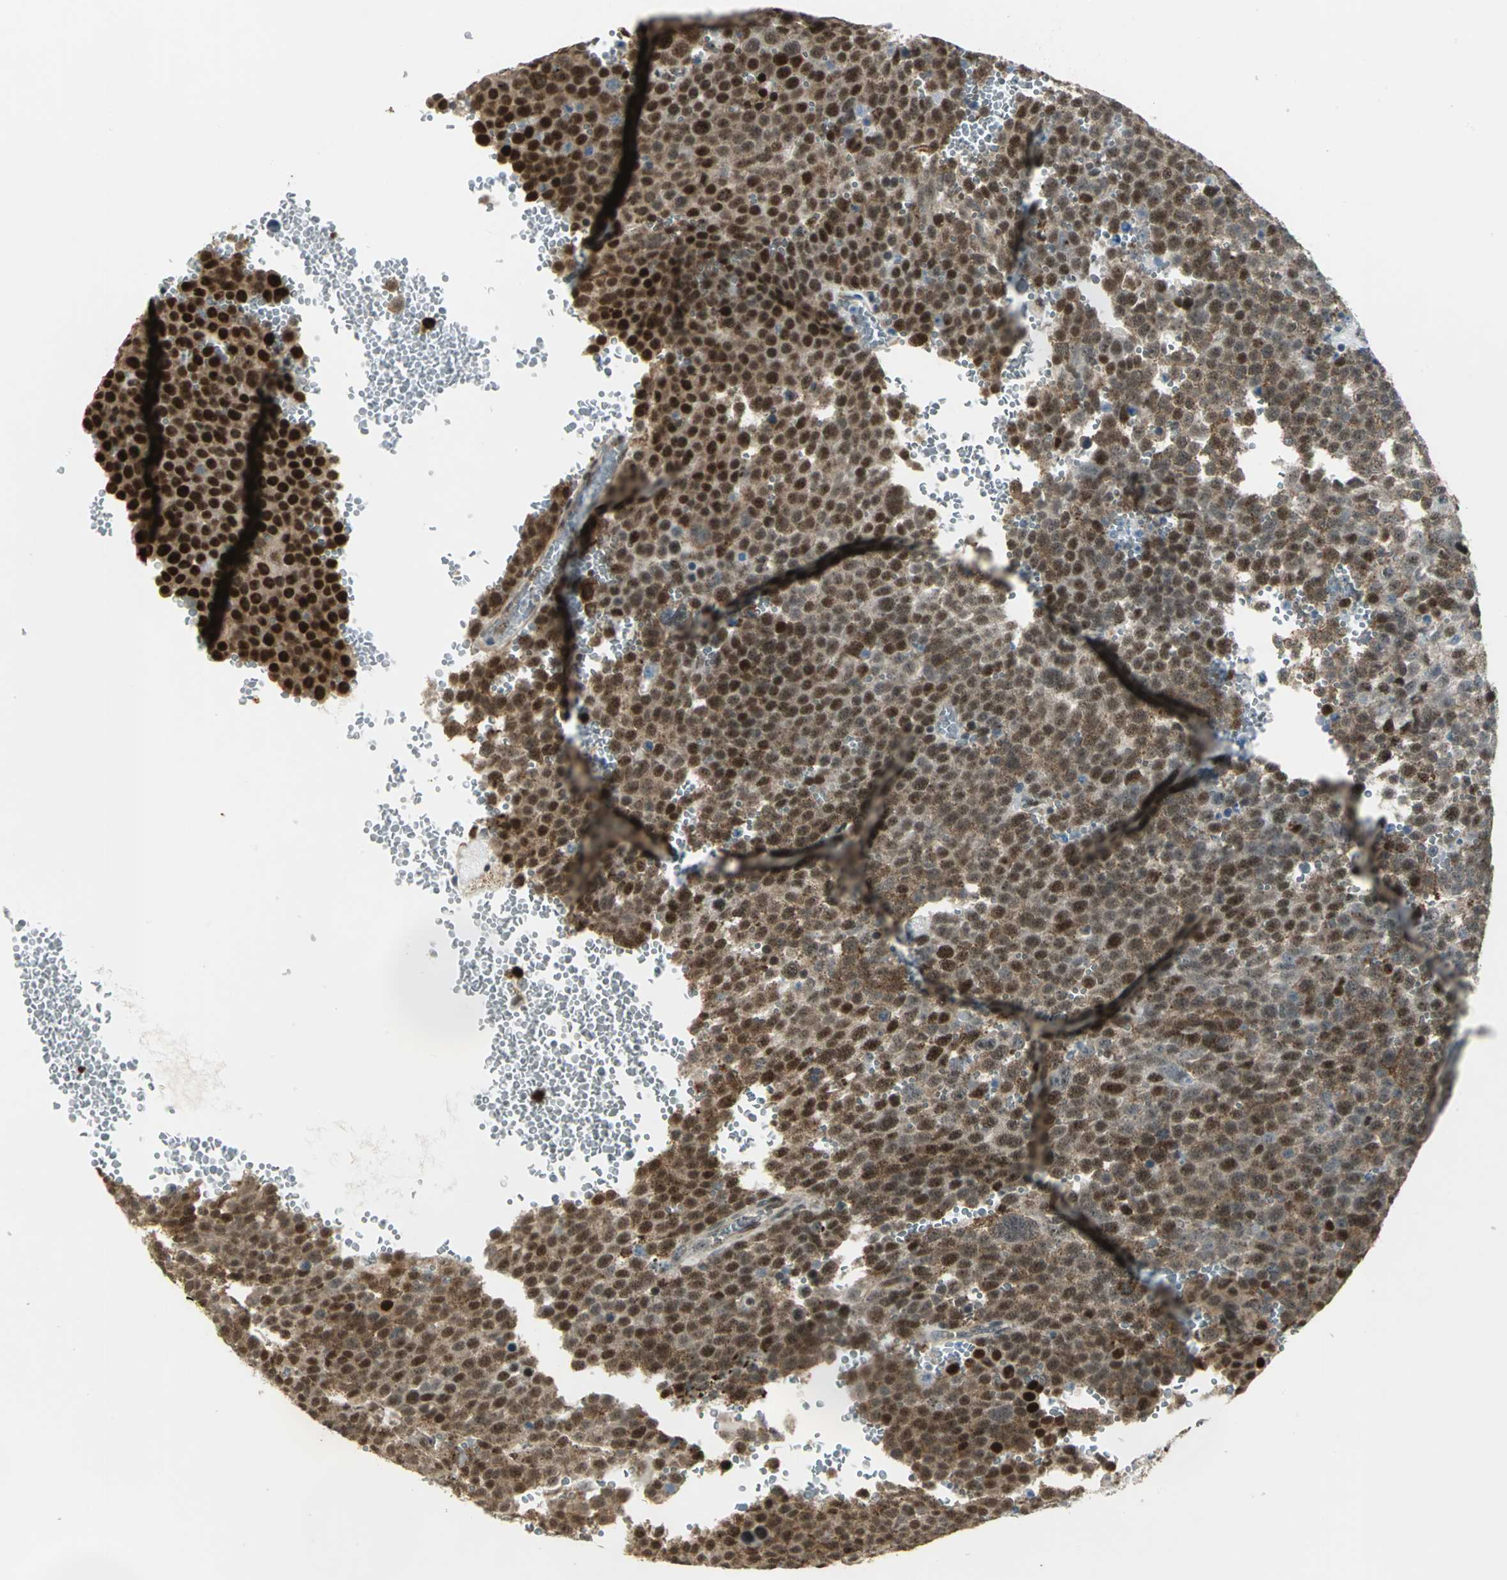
{"staining": {"intensity": "moderate", "quantity": ">75%", "location": "cytoplasmic/membranous,nuclear"}, "tissue": "testis cancer", "cell_type": "Tumor cells", "image_type": "cancer", "snomed": [{"axis": "morphology", "description": "Seminoma, NOS"}, {"axis": "topography", "description": "Testis"}], "caption": "DAB (3,3'-diaminobenzidine) immunohistochemical staining of testis cancer (seminoma) demonstrates moderate cytoplasmic/membranous and nuclear protein staining in approximately >75% of tumor cells. (DAB IHC, brown staining for protein, blue staining for nuclei).", "gene": "DDX5", "patient": {"sex": "male", "age": 71}}